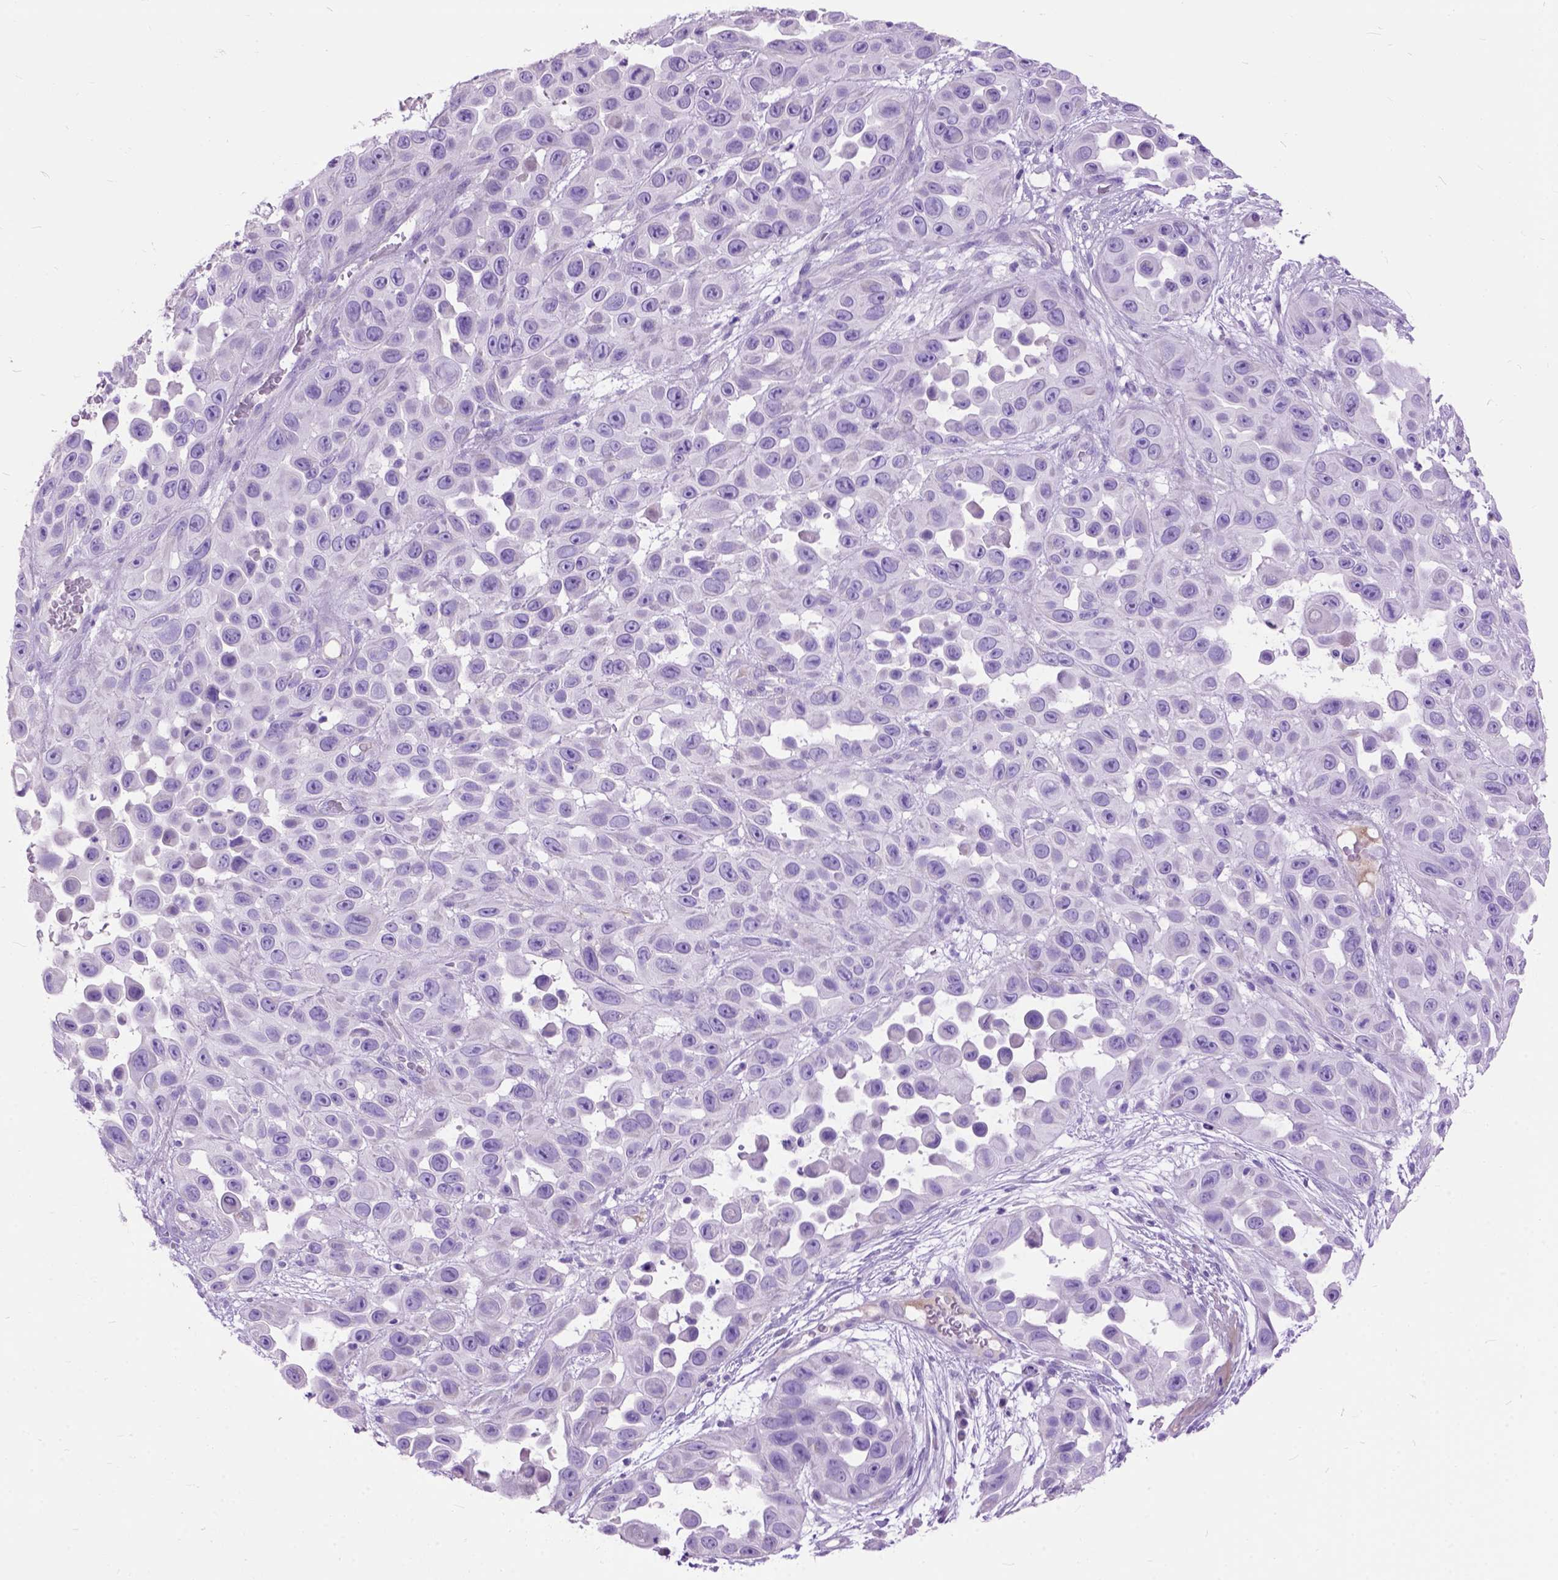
{"staining": {"intensity": "negative", "quantity": "none", "location": "none"}, "tissue": "skin cancer", "cell_type": "Tumor cells", "image_type": "cancer", "snomed": [{"axis": "morphology", "description": "Squamous cell carcinoma, NOS"}, {"axis": "topography", "description": "Skin"}], "caption": "High magnification brightfield microscopy of skin squamous cell carcinoma stained with DAB (3,3'-diaminobenzidine) (brown) and counterstained with hematoxylin (blue): tumor cells show no significant staining.", "gene": "MAPT", "patient": {"sex": "male", "age": 81}}